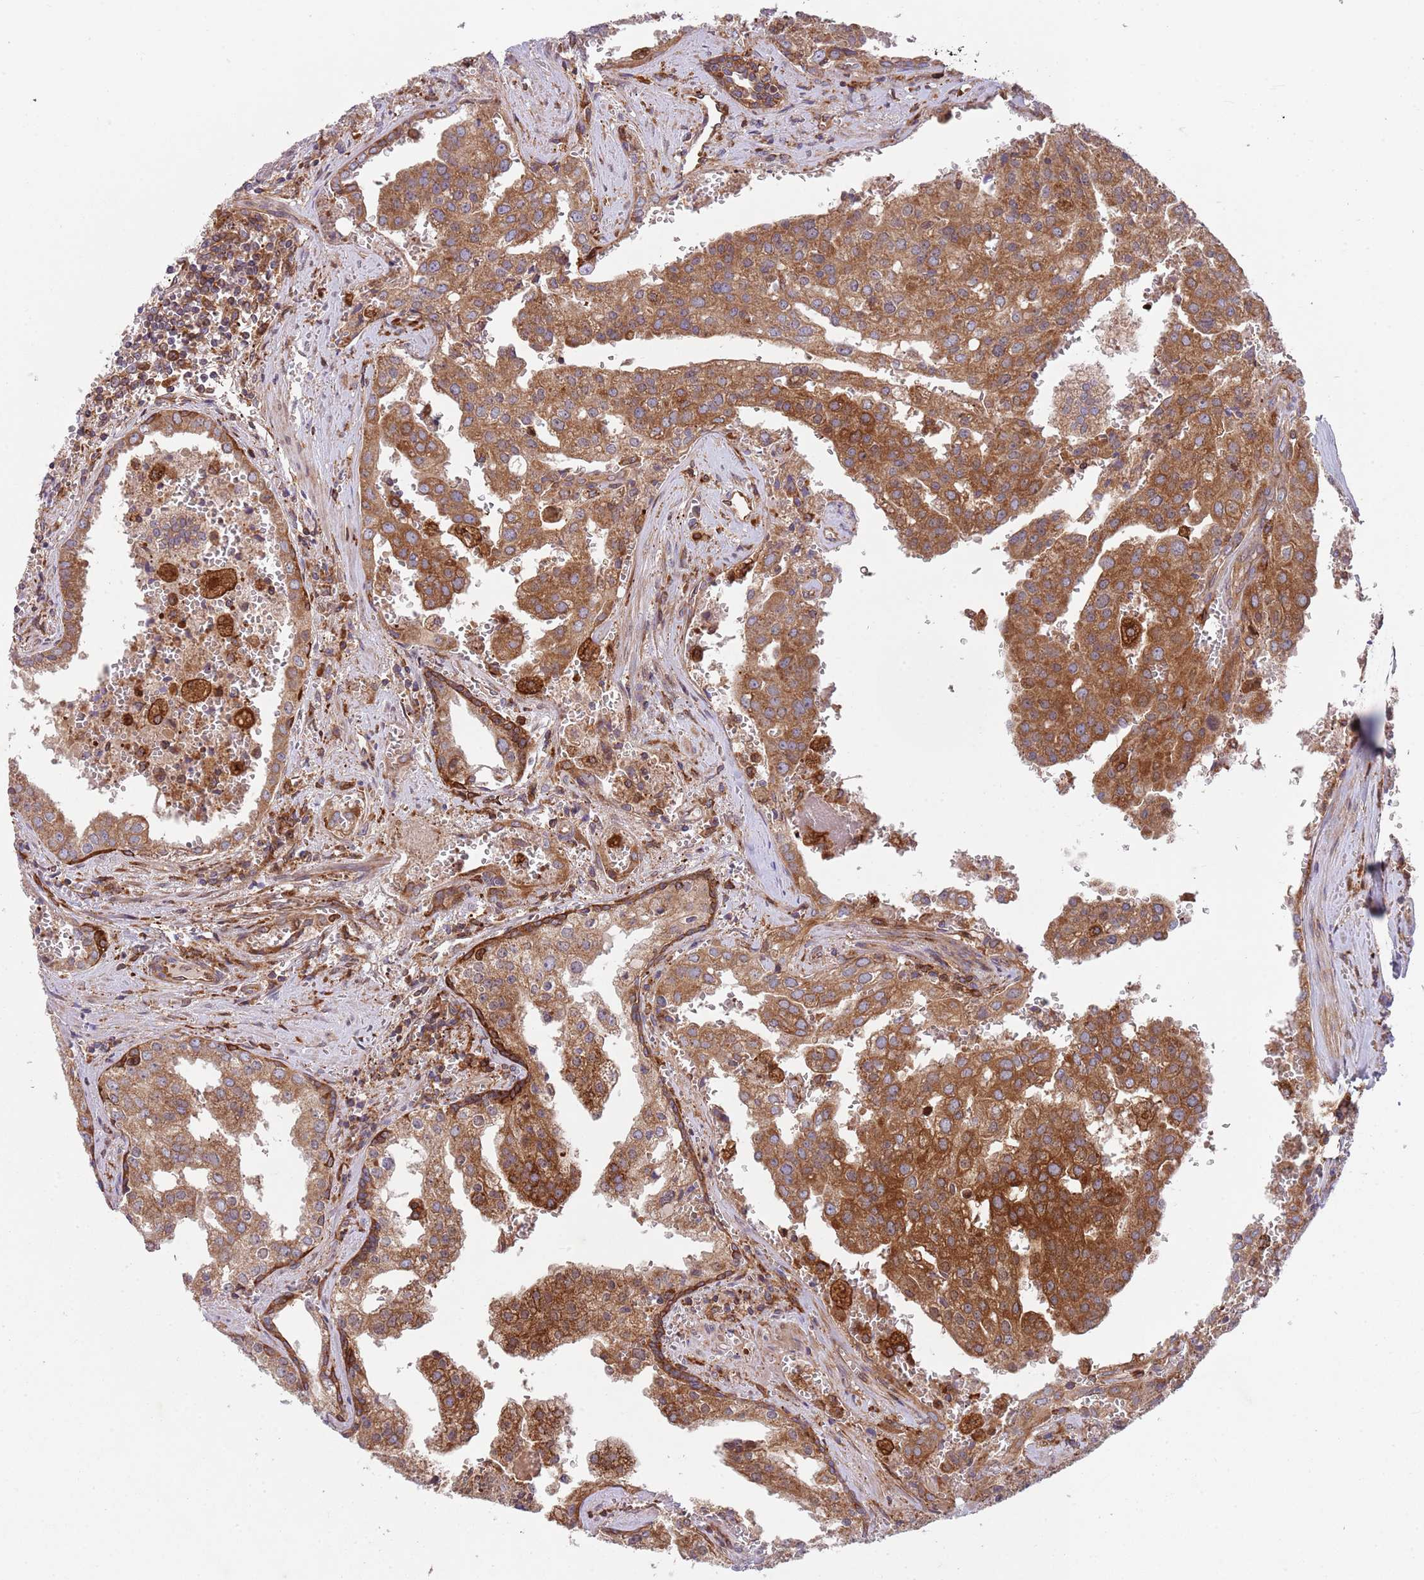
{"staining": {"intensity": "moderate", "quantity": ">75%", "location": "cytoplasmic/membranous"}, "tissue": "prostate cancer", "cell_type": "Tumor cells", "image_type": "cancer", "snomed": [{"axis": "morphology", "description": "Adenocarcinoma, High grade"}, {"axis": "topography", "description": "Prostate"}], "caption": "Moderate cytoplasmic/membranous expression is appreciated in approximately >75% of tumor cells in prostate high-grade adenocarcinoma.", "gene": "ZMYM5", "patient": {"sex": "male", "age": 68}}